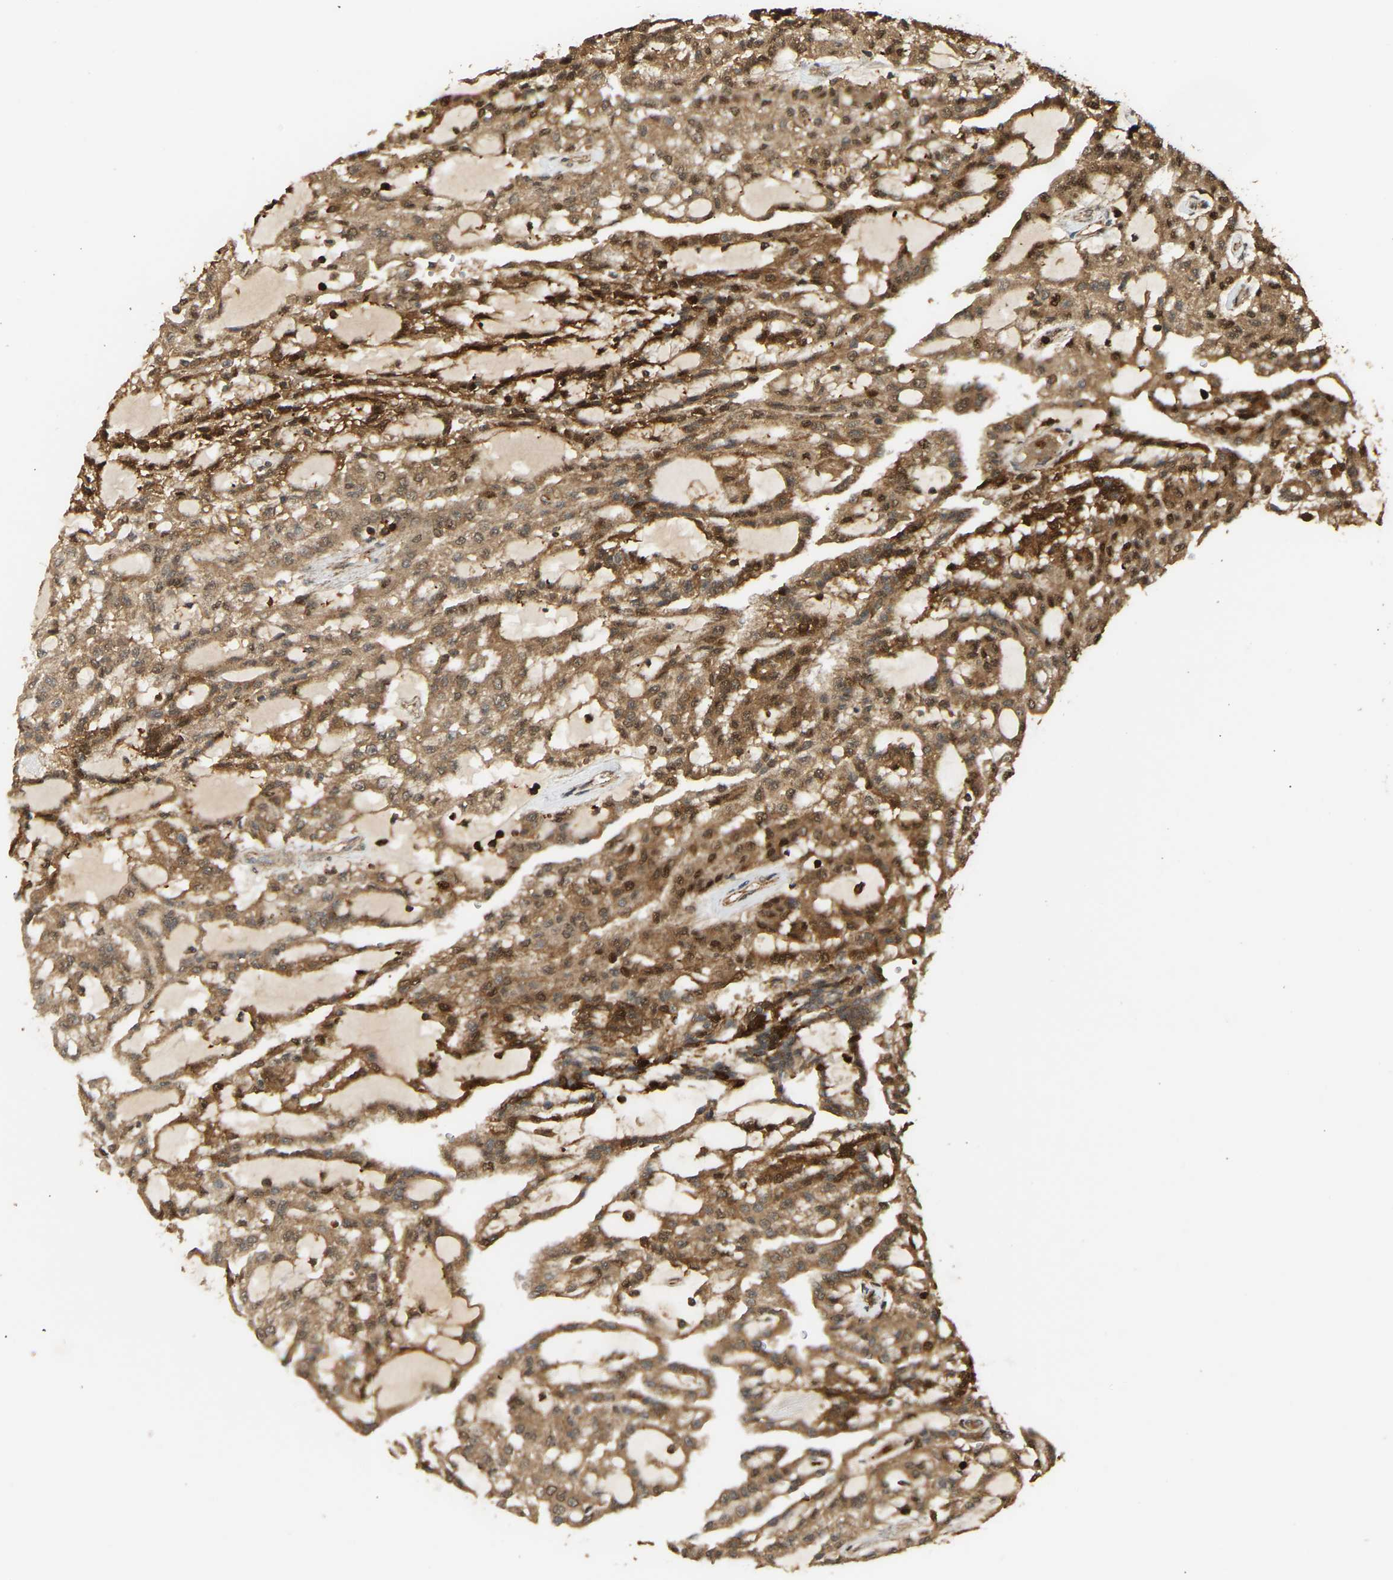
{"staining": {"intensity": "moderate", "quantity": ">75%", "location": "cytoplasmic/membranous,nuclear"}, "tissue": "renal cancer", "cell_type": "Tumor cells", "image_type": "cancer", "snomed": [{"axis": "morphology", "description": "Adenocarcinoma, NOS"}, {"axis": "topography", "description": "Kidney"}], "caption": "Moderate cytoplasmic/membranous and nuclear protein expression is appreciated in about >75% of tumor cells in renal adenocarcinoma.", "gene": "GOPC", "patient": {"sex": "male", "age": 63}}